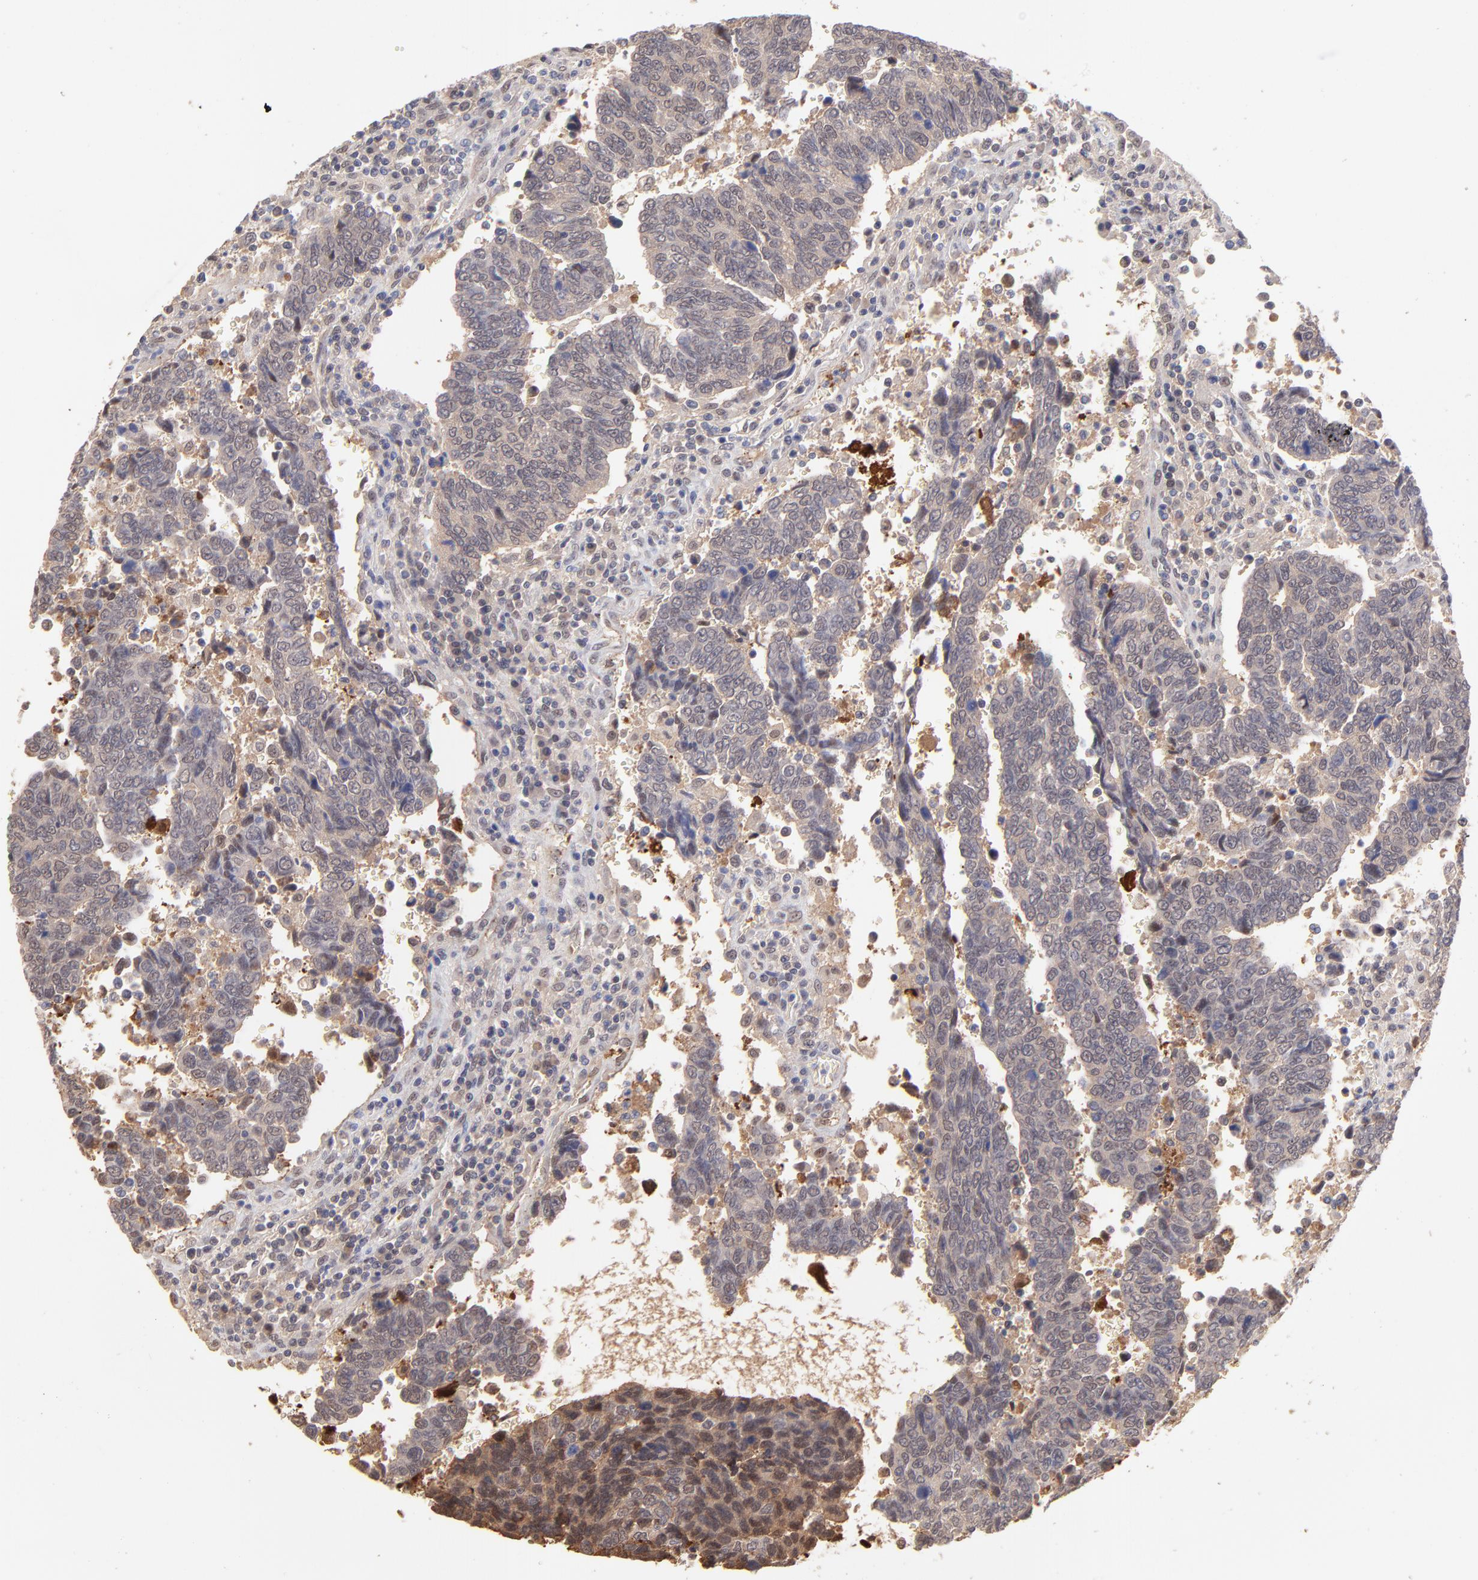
{"staining": {"intensity": "weak", "quantity": "<25%", "location": "cytoplasmic/membranous,nuclear"}, "tissue": "urothelial cancer", "cell_type": "Tumor cells", "image_type": "cancer", "snomed": [{"axis": "morphology", "description": "Urothelial carcinoma, High grade"}, {"axis": "topography", "description": "Urinary bladder"}], "caption": "Tumor cells are negative for brown protein staining in urothelial carcinoma (high-grade).", "gene": "PSMD14", "patient": {"sex": "male", "age": 86}}